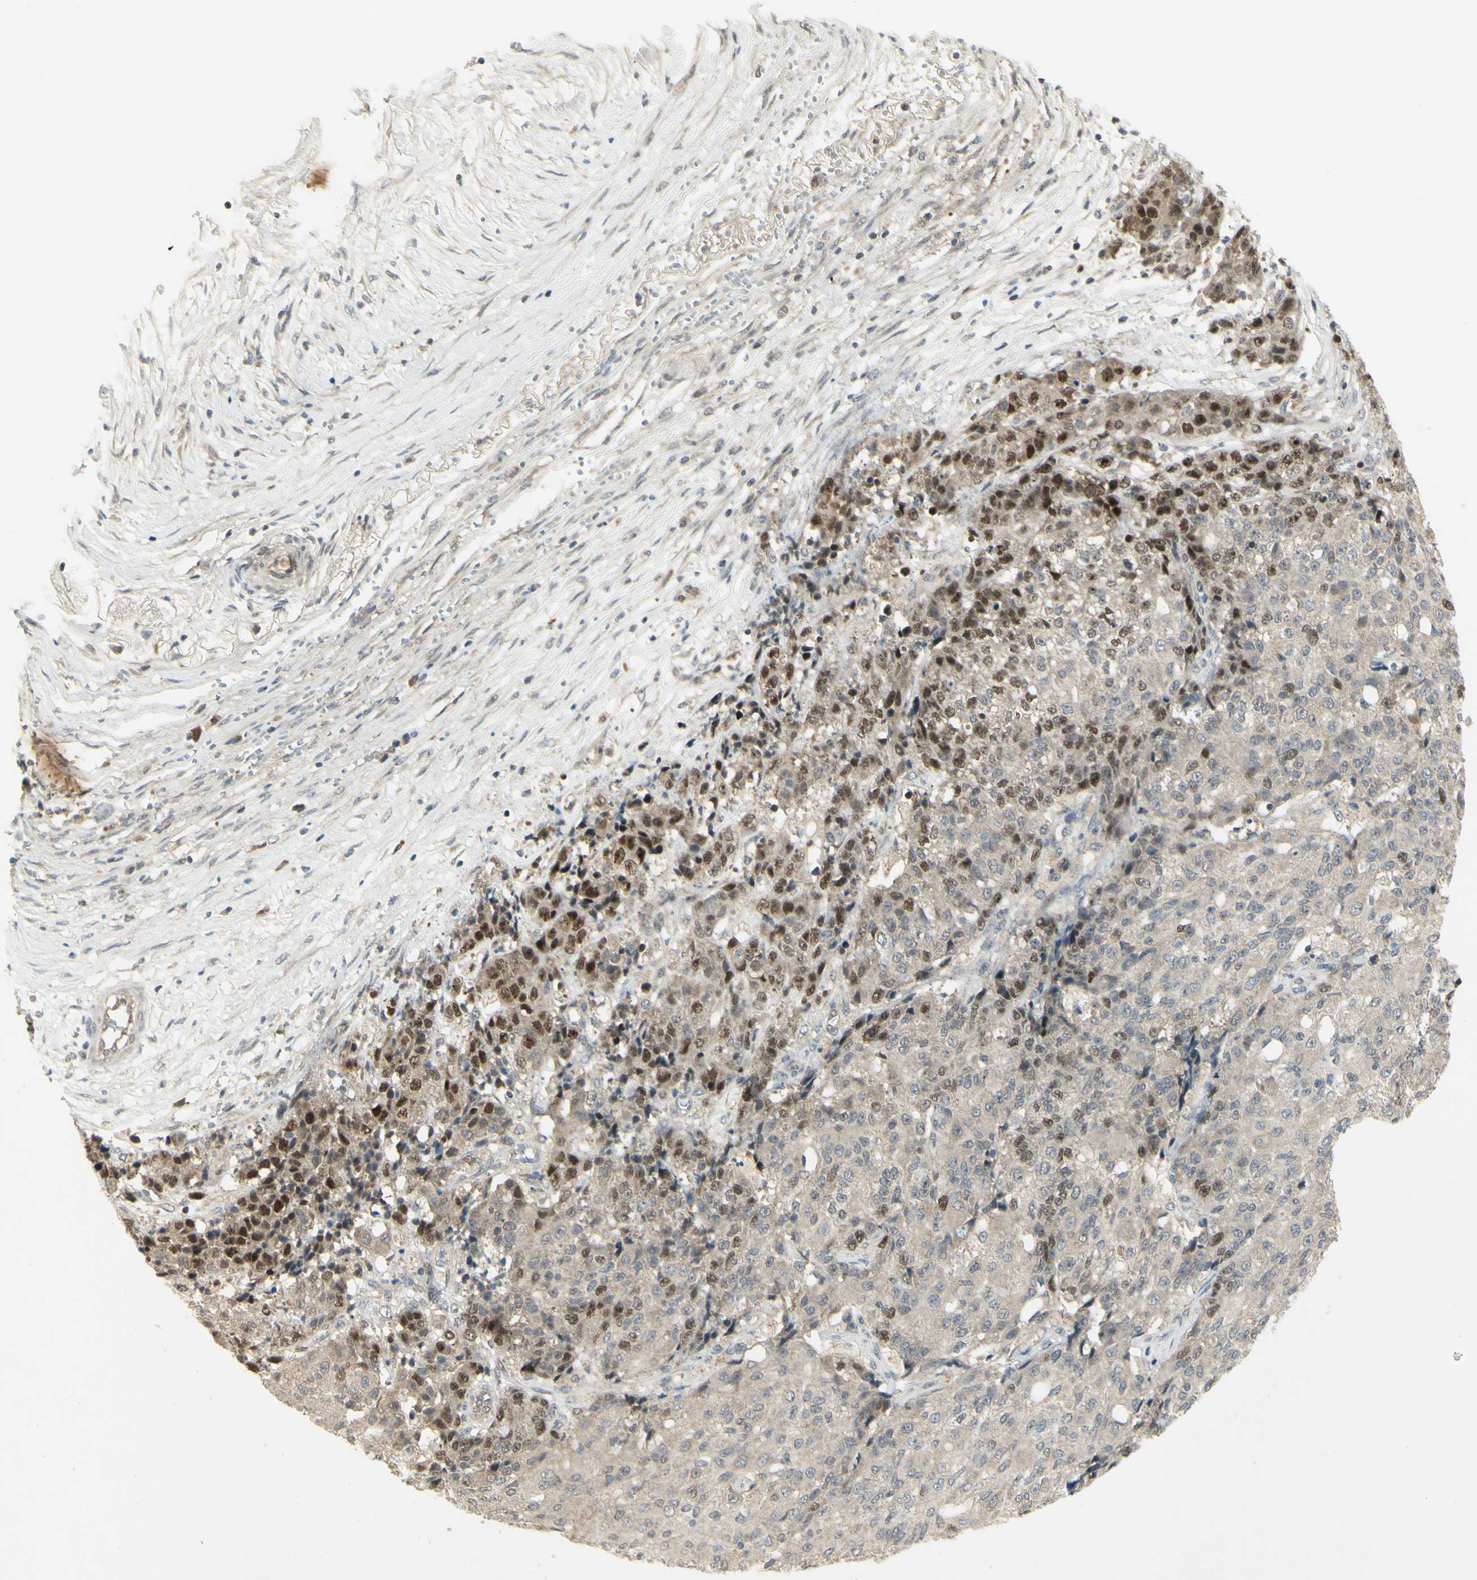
{"staining": {"intensity": "moderate", "quantity": "<25%", "location": "nuclear"}, "tissue": "ovarian cancer", "cell_type": "Tumor cells", "image_type": "cancer", "snomed": [{"axis": "morphology", "description": "Carcinoma, endometroid"}, {"axis": "topography", "description": "Ovary"}], "caption": "Tumor cells reveal low levels of moderate nuclear expression in about <25% of cells in ovarian endometroid carcinoma.", "gene": "RAD18", "patient": {"sex": "female", "age": 42}}